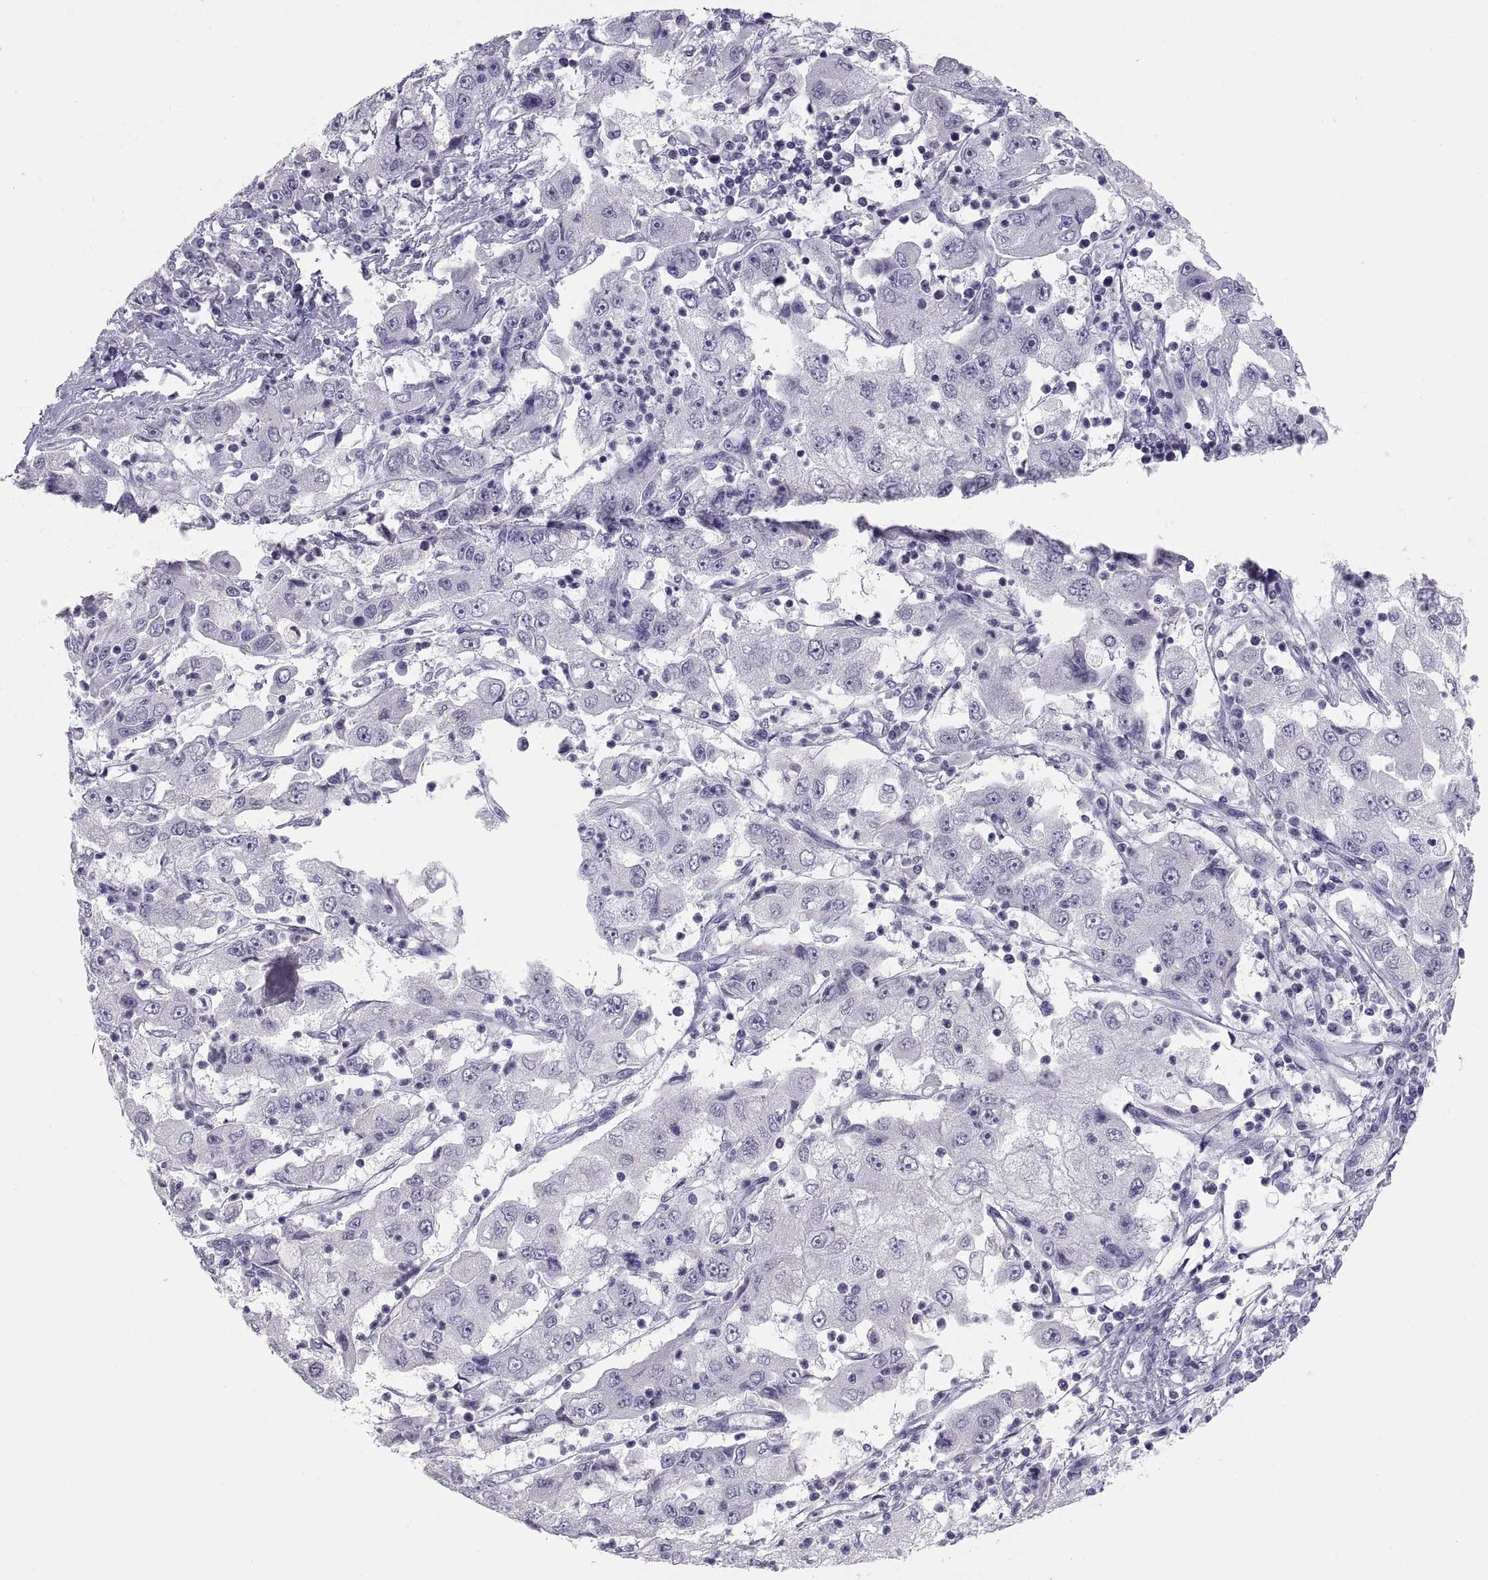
{"staining": {"intensity": "negative", "quantity": "none", "location": "none"}, "tissue": "cervical cancer", "cell_type": "Tumor cells", "image_type": "cancer", "snomed": [{"axis": "morphology", "description": "Squamous cell carcinoma, NOS"}, {"axis": "topography", "description": "Cervix"}], "caption": "Immunohistochemical staining of human cervical cancer (squamous cell carcinoma) displays no significant staining in tumor cells.", "gene": "MAGEB2", "patient": {"sex": "female", "age": 36}}